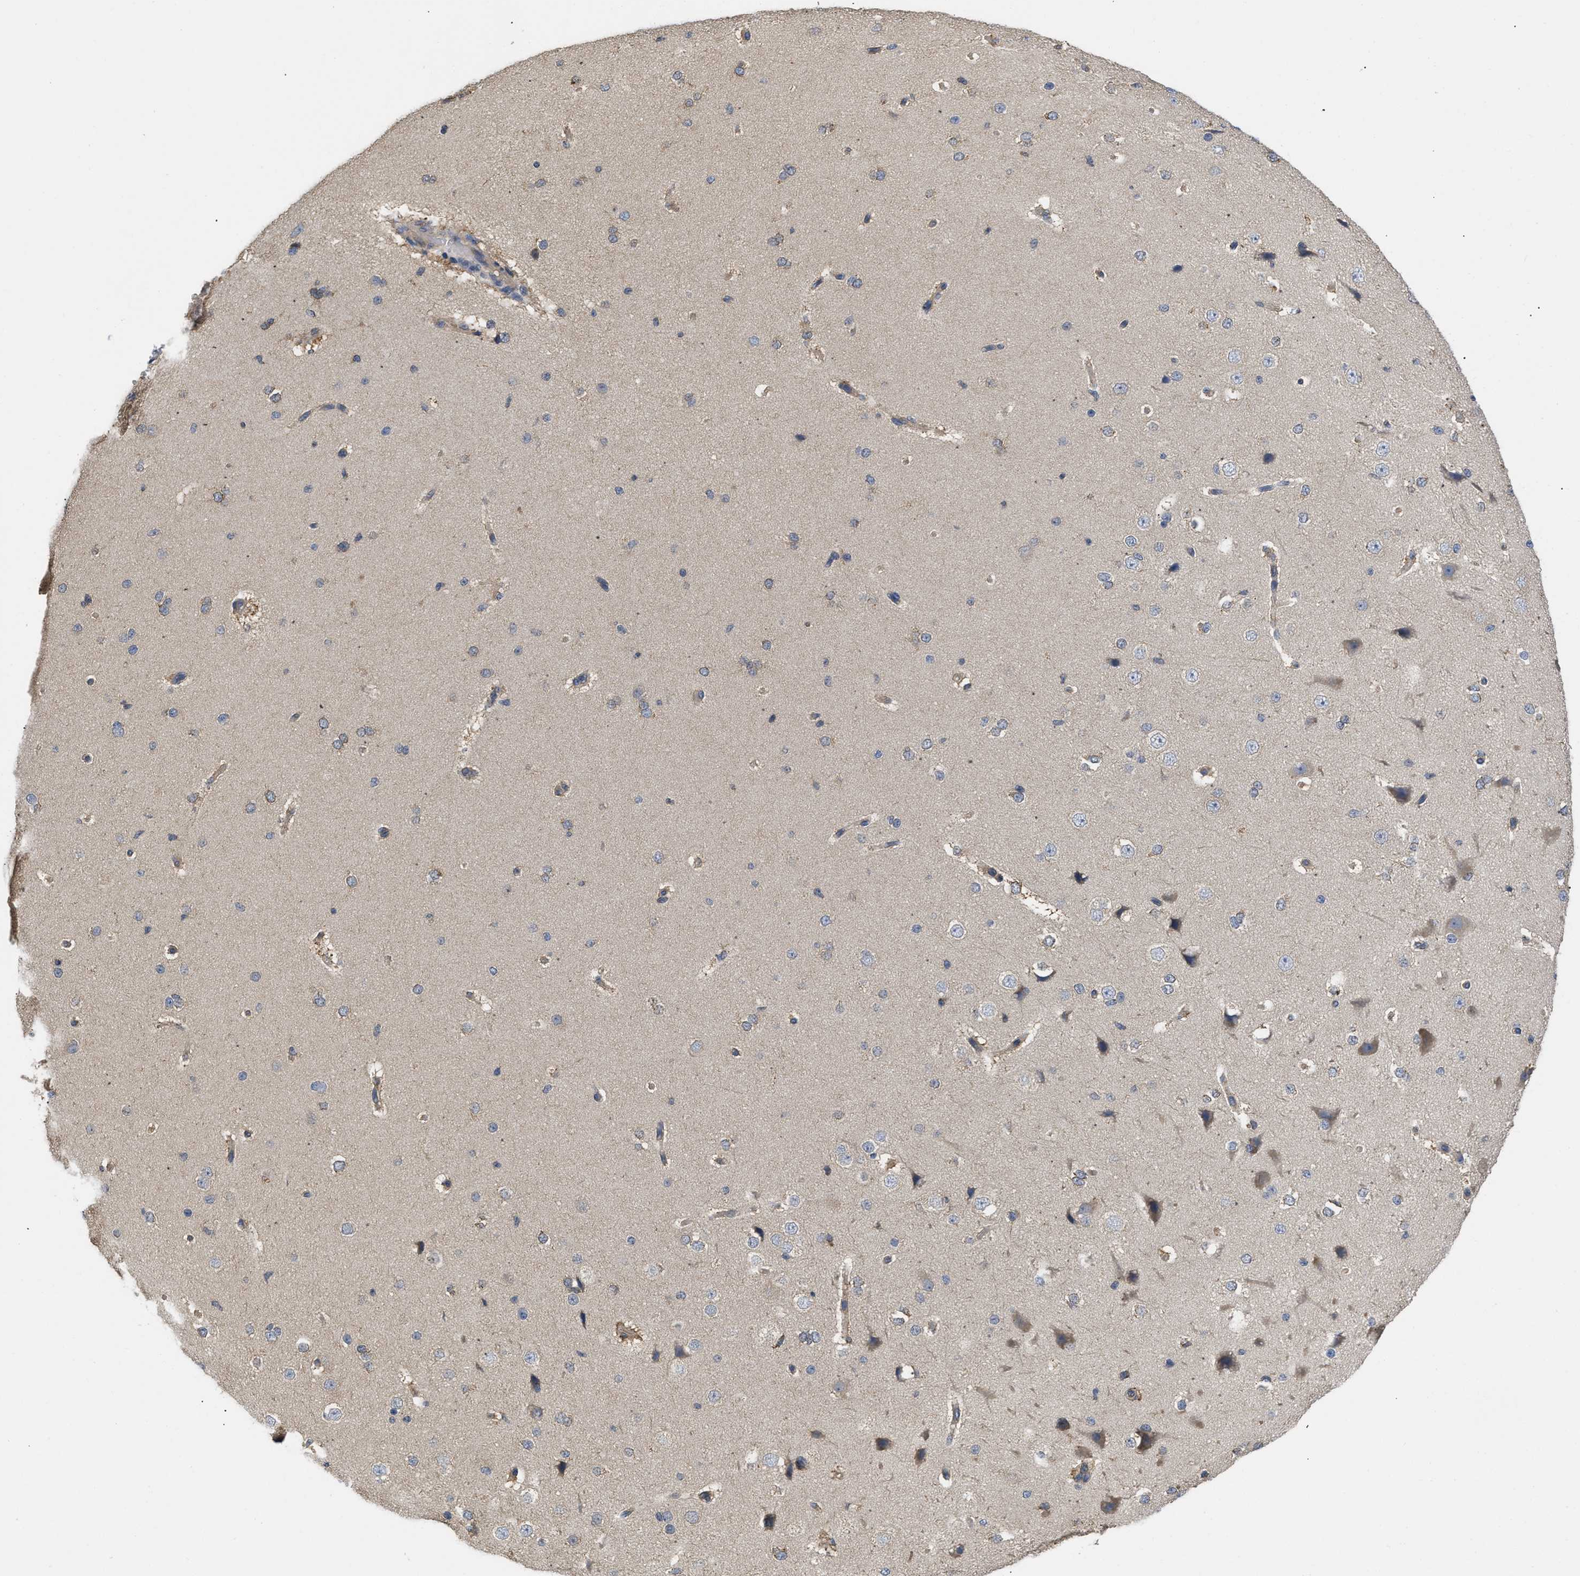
{"staining": {"intensity": "negative", "quantity": "none", "location": "none"}, "tissue": "cerebral cortex", "cell_type": "Endothelial cells", "image_type": "normal", "snomed": [{"axis": "morphology", "description": "Normal tissue, NOS"}, {"axis": "morphology", "description": "Developmental malformation"}, {"axis": "topography", "description": "Cerebral cortex"}], "caption": "A high-resolution photomicrograph shows immunohistochemistry staining of unremarkable cerebral cortex, which shows no significant staining in endothelial cells.", "gene": "RNF216", "patient": {"sex": "female", "age": 30}}